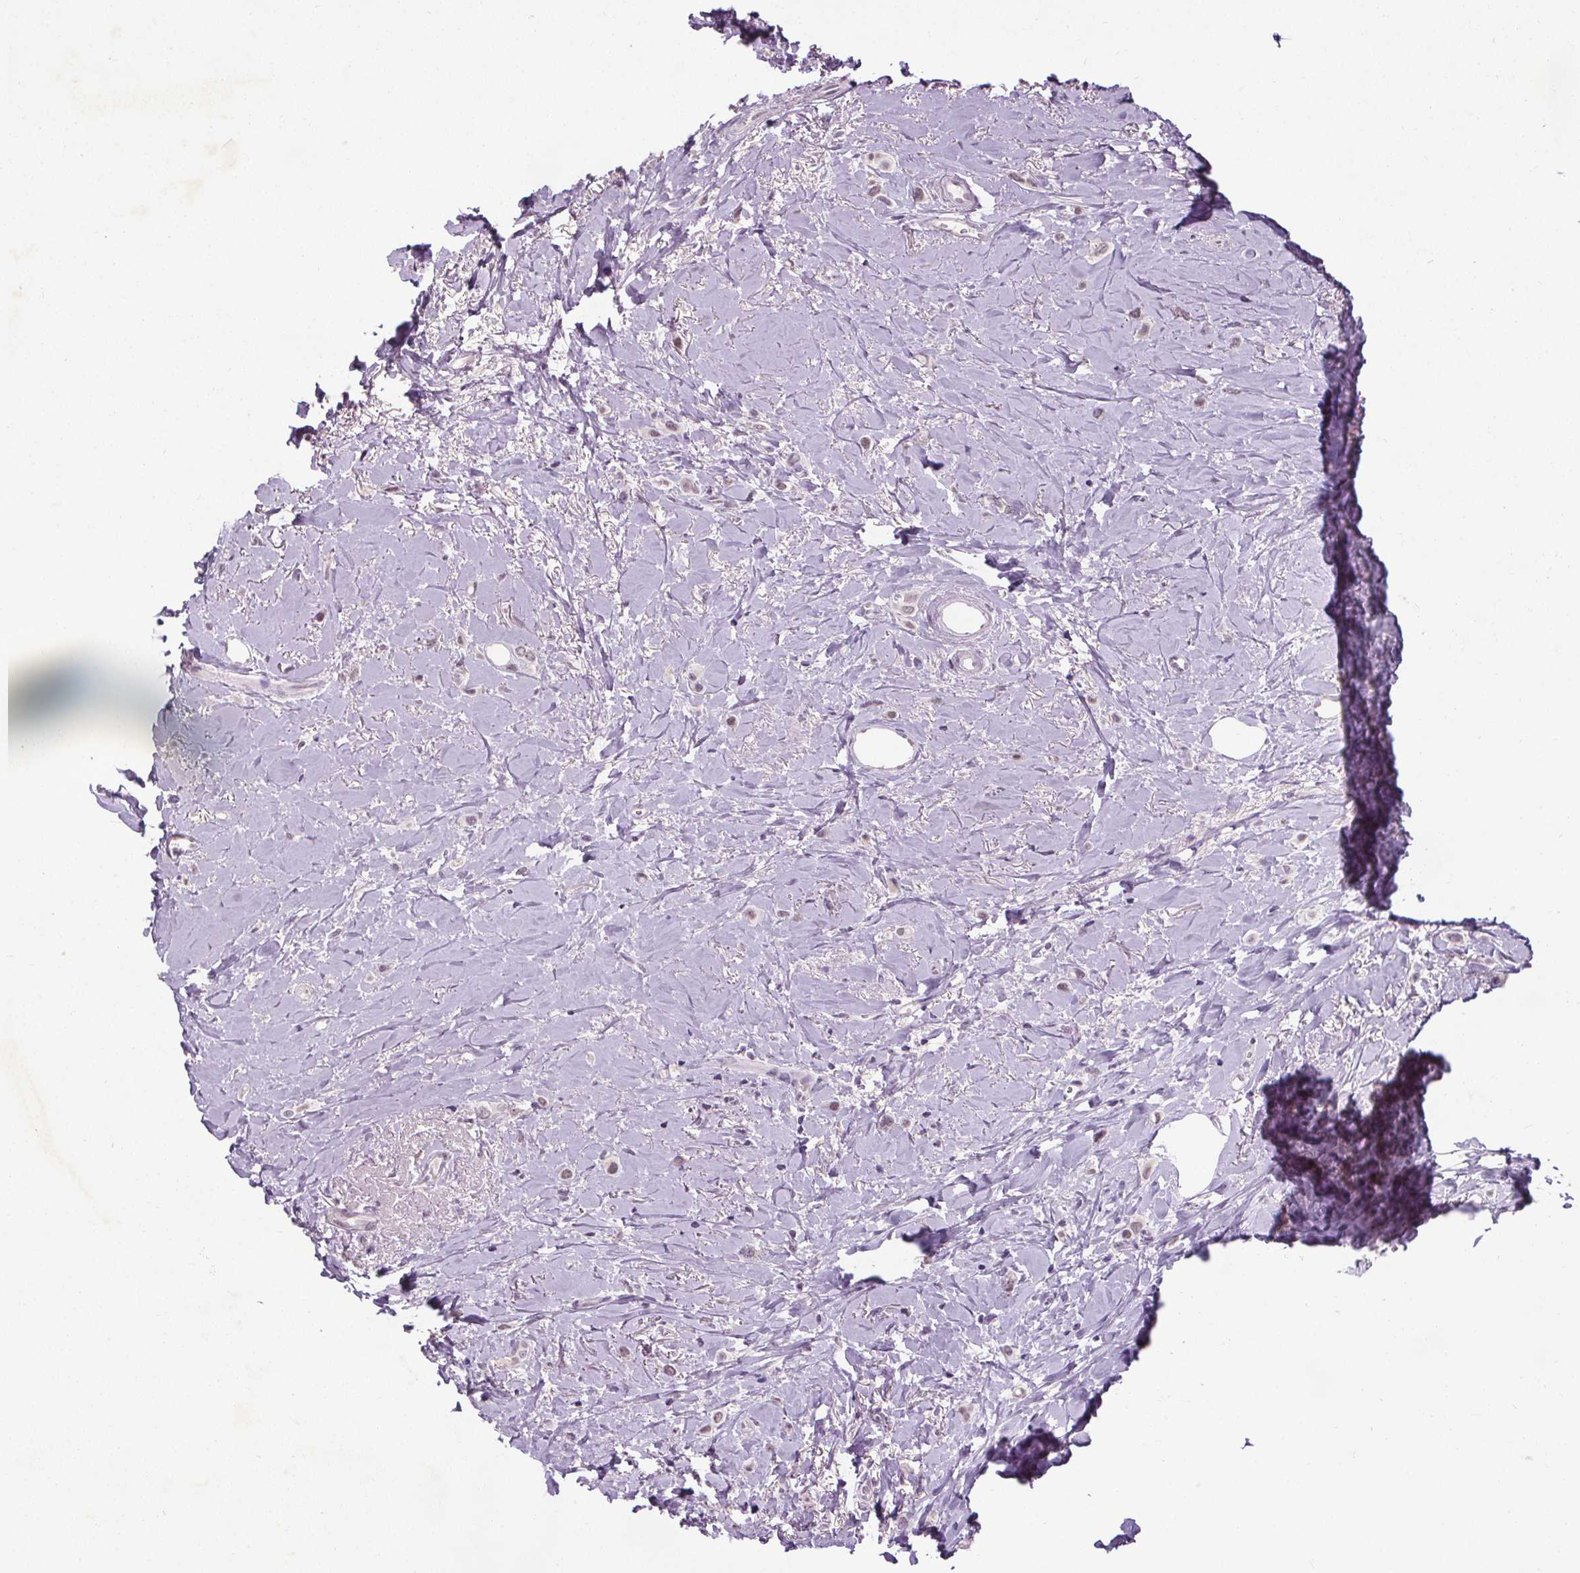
{"staining": {"intensity": "weak", "quantity": "<25%", "location": "nuclear"}, "tissue": "breast cancer", "cell_type": "Tumor cells", "image_type": "cancer", "snomed": [{"axis": "morphology", "description": "Lobular carcinoma"}, {"axis": "topography", "description": "Breast"}], "caption": "Immunohistochemistry (IHC) histopathology image of human breast cancer stained for a protein (brown), which shows no positivity in tumor cells.", "gene": "SLC2A9", "patient": {"sex": "female", "age": 66}}